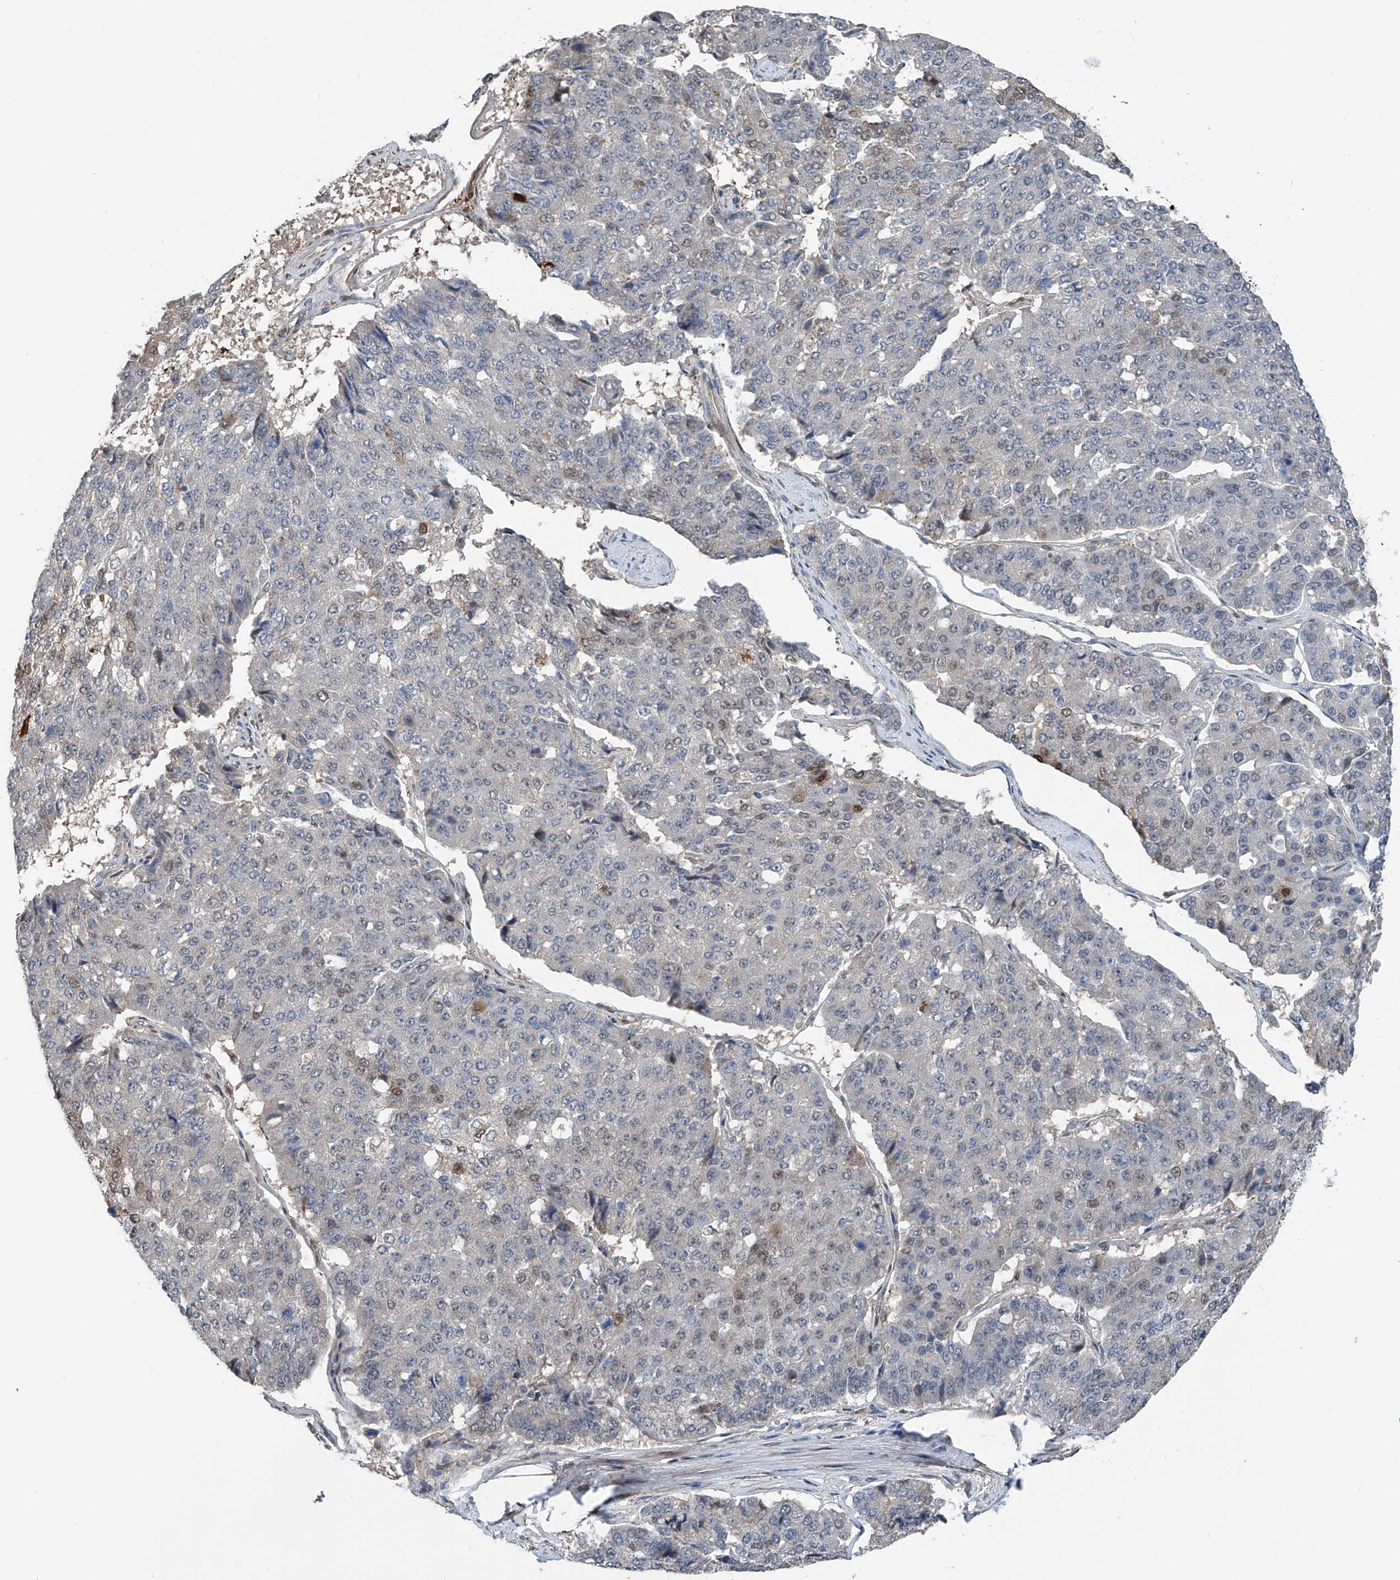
{"staining": {"intensity": "negative", "quantity": "none", "location": "none"}, "tissue": "pancreatic cancer", "cell_type": "Tumor cells", "image_type": "cancer", "snomed": [{"axis": "morphology", "description": "Adenocarcinoma, NOS"}, {"axis": "topography", "description": "Pancreas"}], "caption": "IHC of human pancreatic adenocarcinoma demonstrates no staining in tumor cells. (DAB (3,3'-diaminobenzidine) immunohistochemistry, high magnification).", "gene": "HSPA6", "patient": {"sex": "male", "age": 50}}